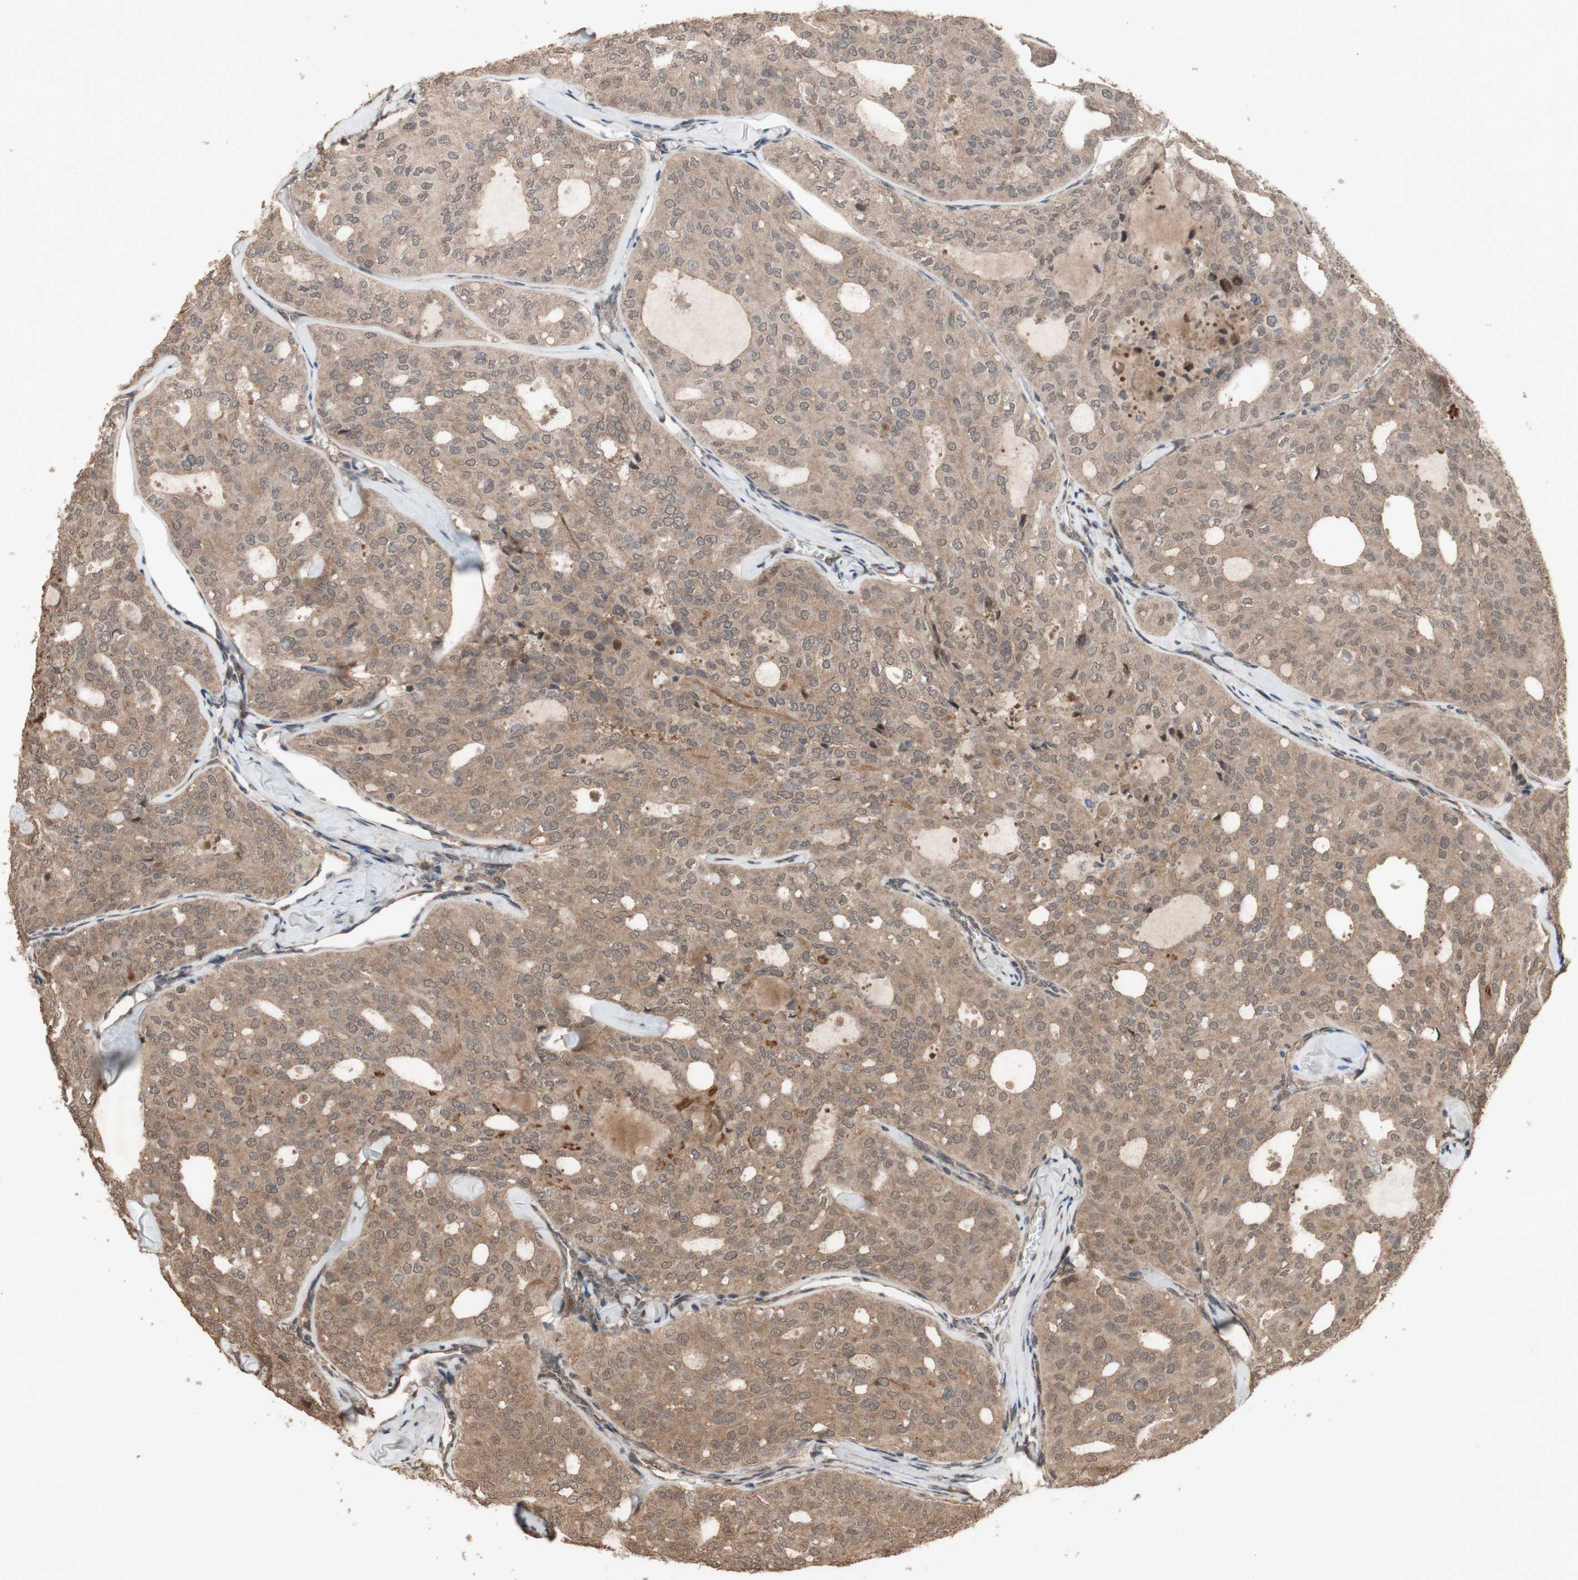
{"staining": {"intensity": "moderate", "quantity": ">75%", "location": "cytoplasmic/membranous"}, "tissue": "thyroid cancer", "cell_type": "Tumor cells", "image_type": "cancer", "snomed": [{"axis": "morphology", "description": "Follicular adenoma carcinoma, NOS"}, {"axis": "topography", "description": "Thyroid gland"}], "caption": "Protein expression analysis of follicular adenoma carcinoma (thyroid) shows moderate cytoplasmic/membranous positivity in about >75% of tumor cells.", "gene": "KANSL1", "patient": {"sex": "male", "age": 75}}